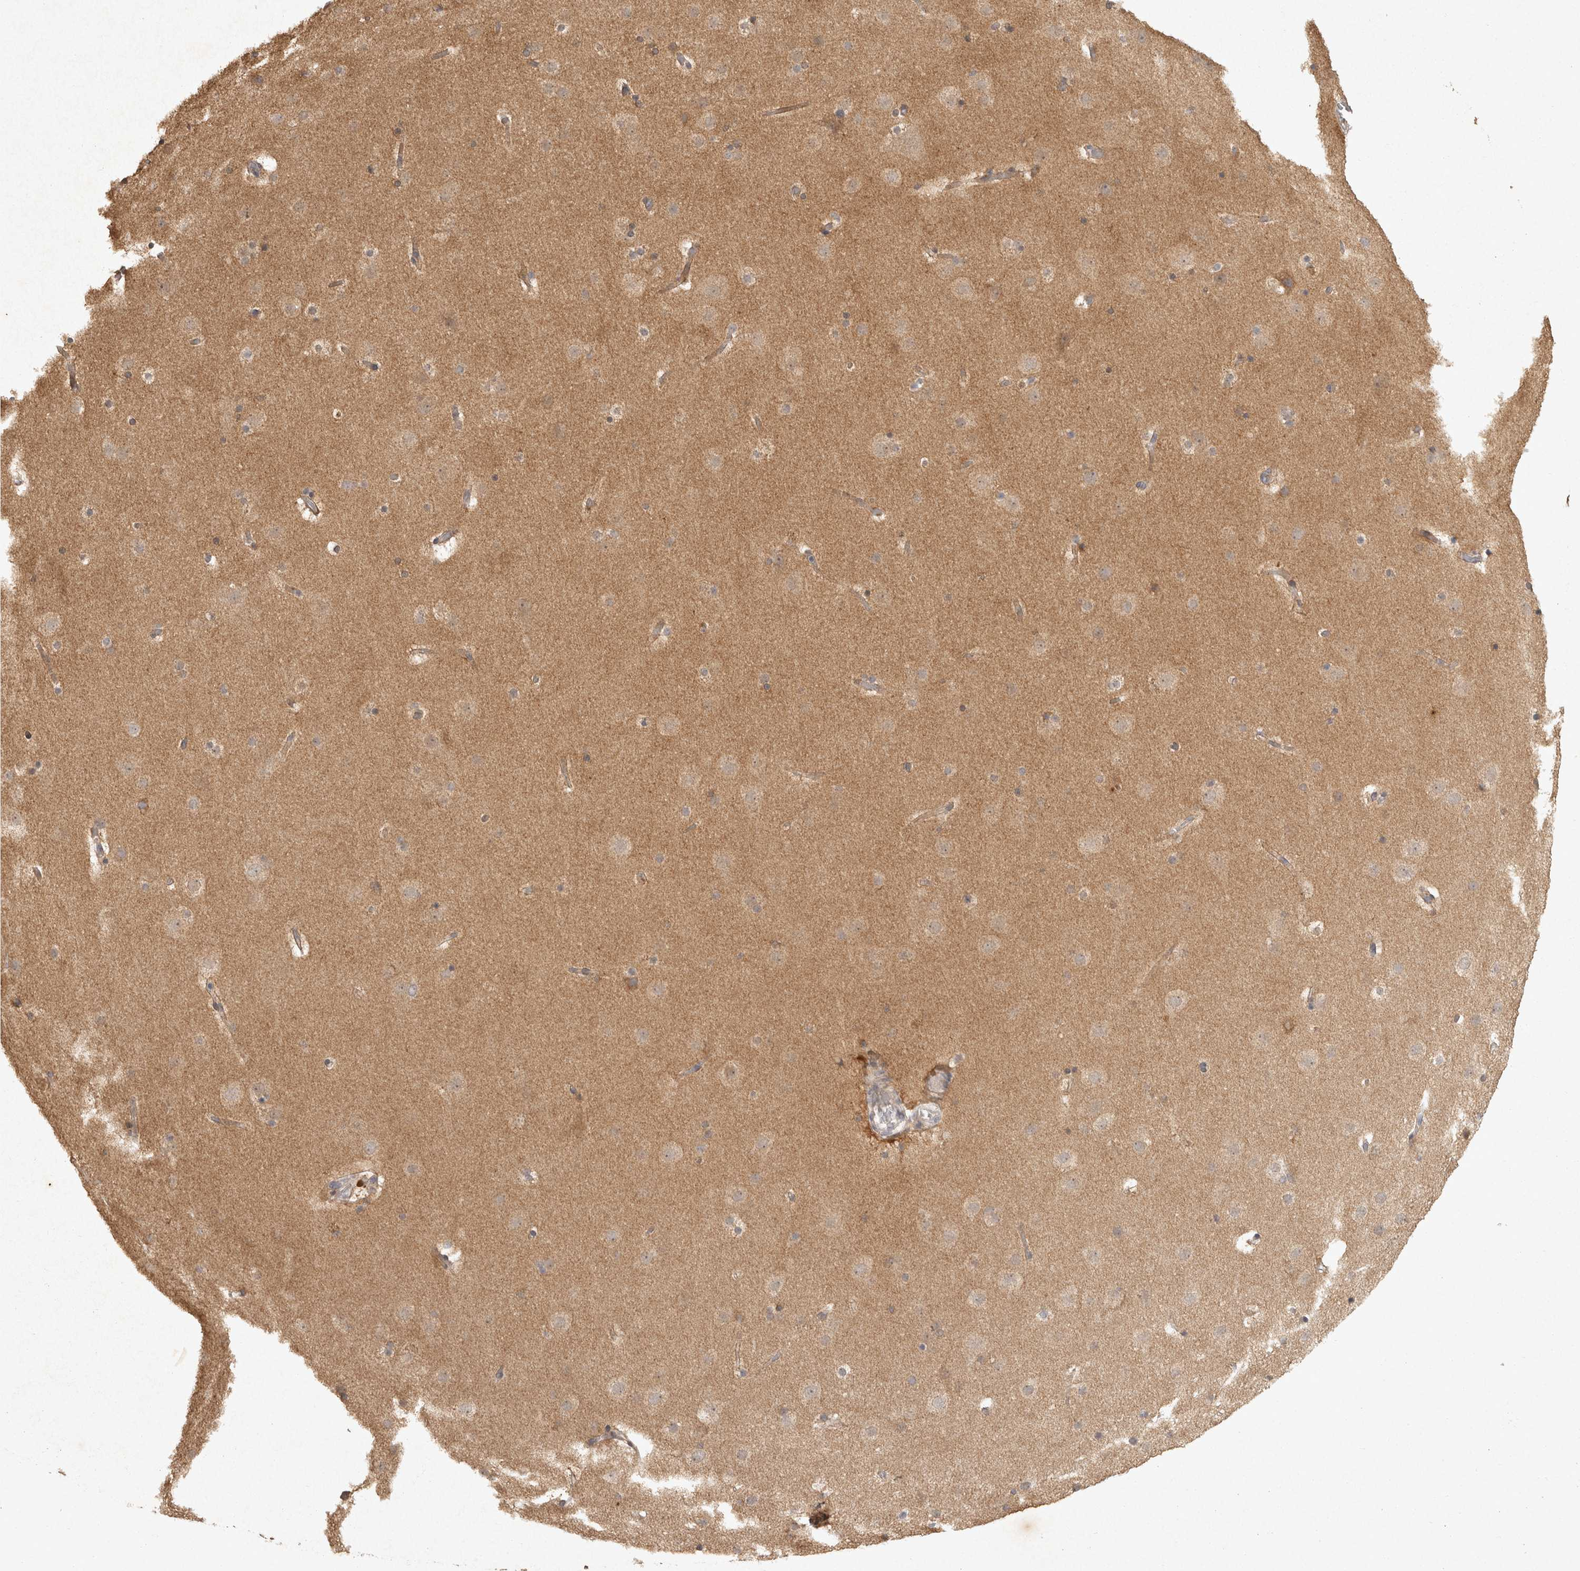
{"staining": {"intensity": "weak", "quantity": ">75%", "location": "cytoplasmic/membranous"}, "tissue": "cerebral cortex", "cell_type": "Endothelial cells", "image_type": "normal", "snomed": [{"axis": "morphology", "description": "Normal tissue, NOS"}, {"axis": "topography", "description": "Cerebral cortex"}], "caption": "IHC of unremarkable cerebral cortex demonstrates low levels of weak cytoplasmic/membranous staining in approximately >75% of endothelial cells. (DAB (3,3'-diaminobenzidine) IHC, brown staining for protein, blue staining for nuclei).", "gene": "OSTN", "patient": {"sex": "male", "age": 57}}